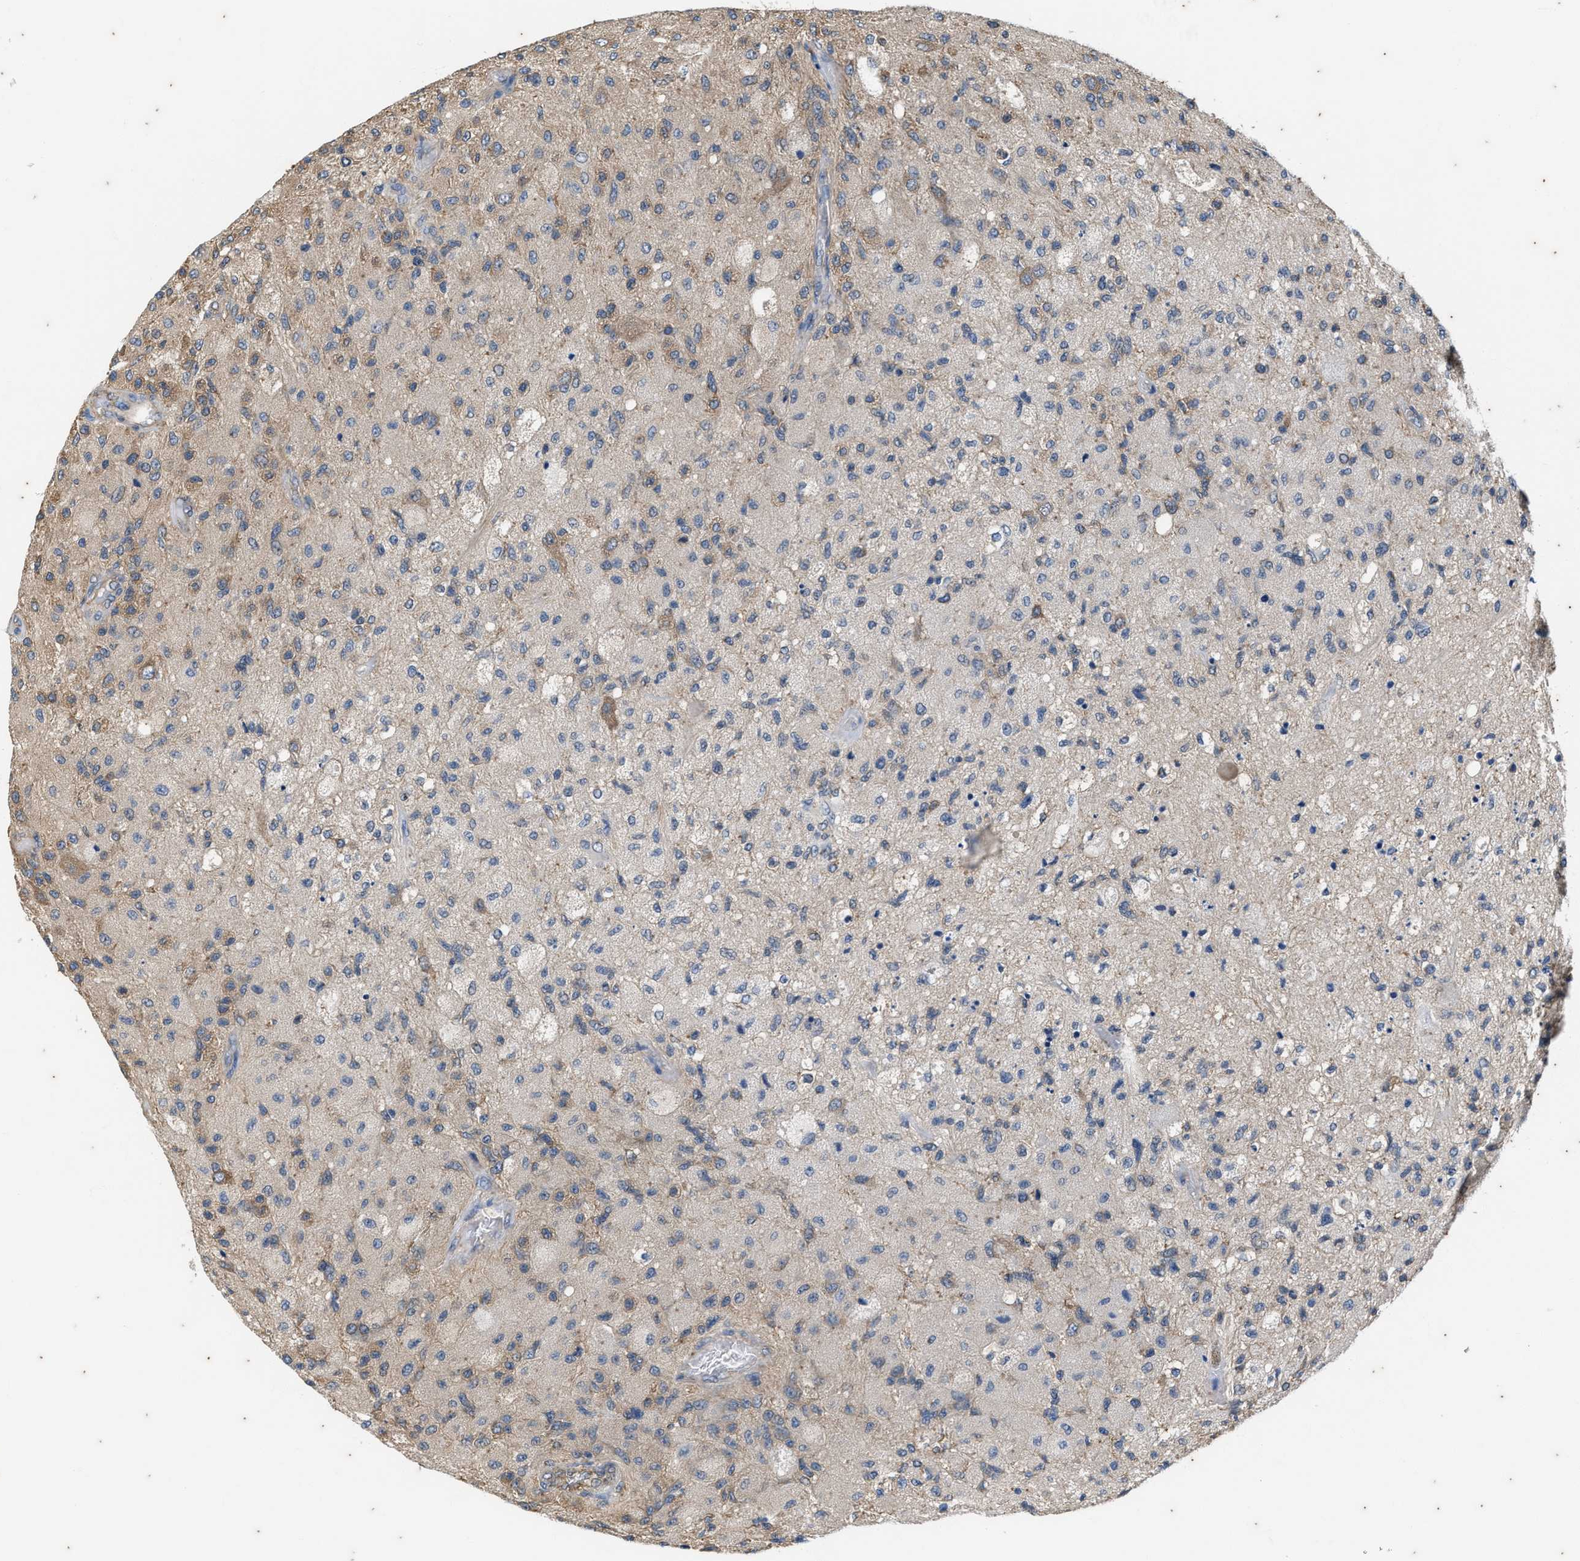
{"staining": {"intensity": "moderate", "quantity": "<25%", "location": "cytoplasmic/membranous"}, "tissue": "glioma", "cell_type": "Tumor cells", "image_type": "cancer", "snomed": [{"axis": "morphology", "description": "Normal tissue, NOS"}, {"axis": "morphology", "description": "Glioma, malignant, High grade"}, {"axis": "topography", "description": "Cerebral cortex"}], "caption": "The photomicrograph reveals immunohistochemical staining of malignant glioma (high-grade). There is moderate cytoplasmic/membranous staining is appreciated in about <25% of tumor cells.", "gene": "COX19", "patient": {"sex": "male", "age": 77}}